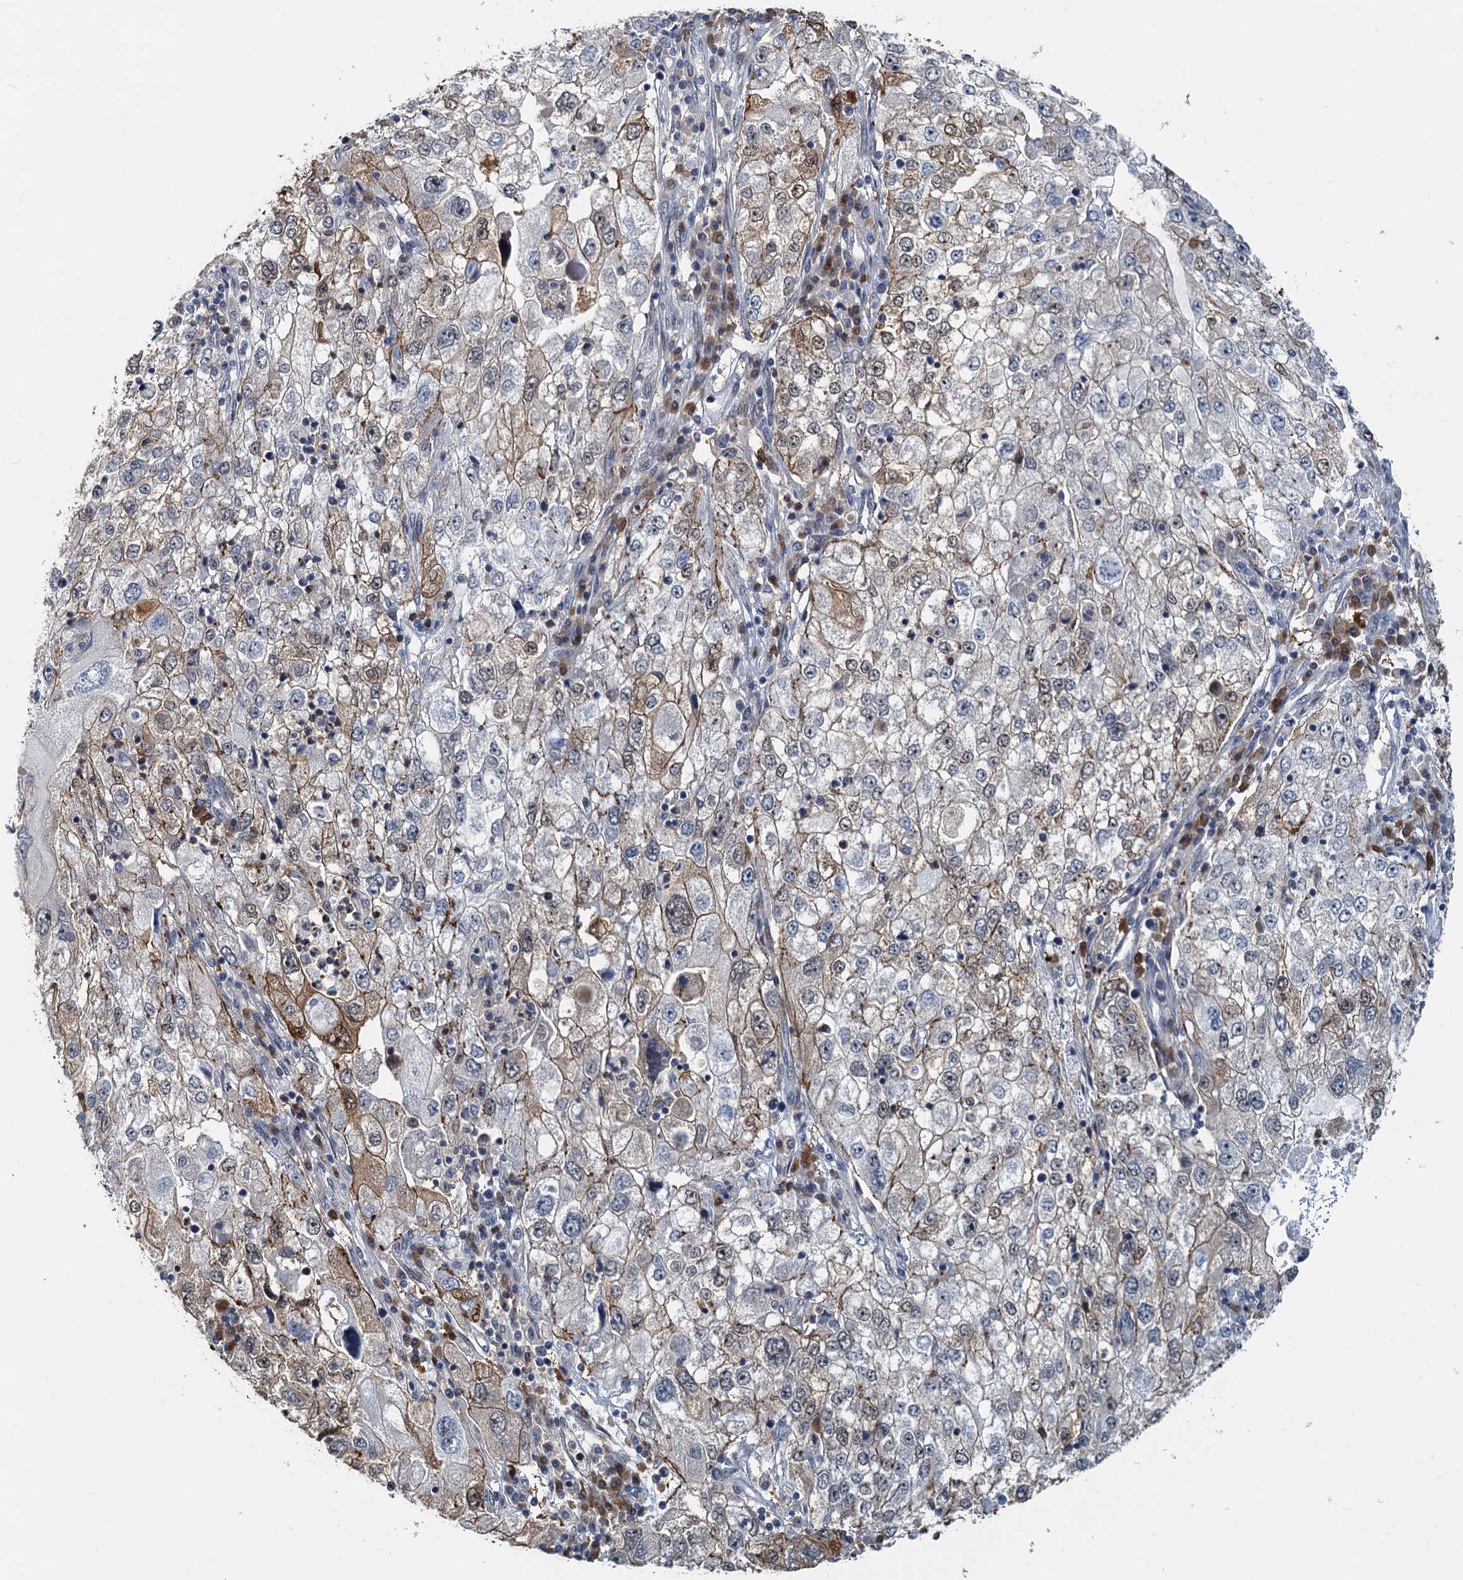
{"staining": {"intensity": "weak", "quantity": "<25%", "location": "cytoplasmic/membranous,nuclear"}, "tissue": "endometrial cancer", "cell_type": "Tumor cells", "image_type": "cancer", "snomed": [{"axis": "morphology", "description": "Adenocarcinoma, NOS"}, {"axis": "topography", "description": "Endometrium"}], "caption": "High magnification brightfield microscopy of endometrial adenocarcinoma stained with DAB (brown) and counterstained with hematoxylin (blue): tumor cells show no significant positivity. (Brightfield microscopy of DAB (3,3'-diaminobenzidine) immunohistochemistry (IHC) at high magnification).", "gene": "SPINDOC", "patient": {"sex": "female", "age": 49}}